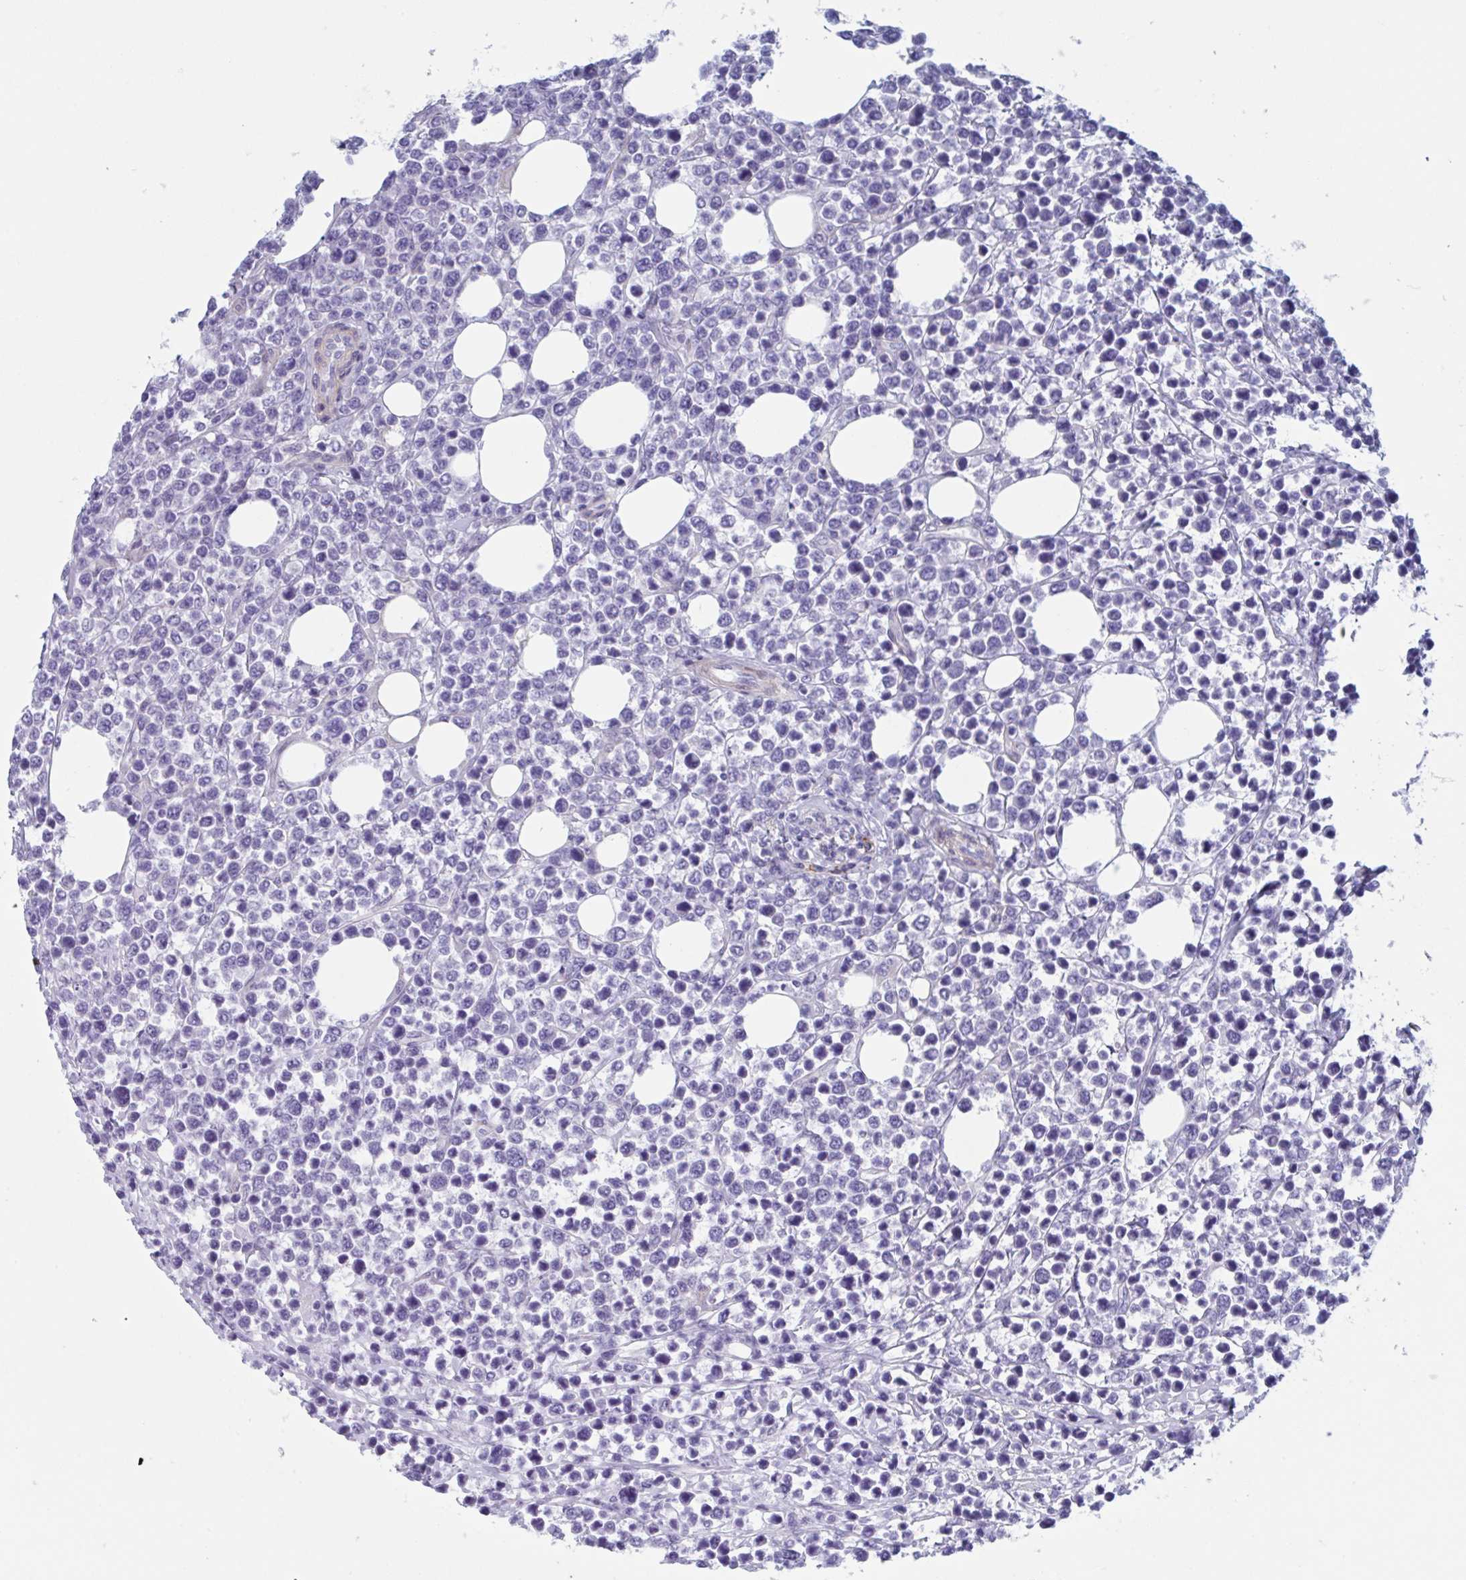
{"staining": {"intensity": "negative", "quantity": "none", "location": "none"}, "tissue": "lymphoma", "cell_type": "Tumor cells", "image_type": "cancer", "snomed": [{"axis": "morphology", "description": "Malignant lymphoma, non-Hodgkin's type, High grade"}, {"axis": "topography", "description": "Soft tissue"}], "caption": "IHC histopathology image of malignant lymphoma, non-Hodgkin's type (high-grade) stained for a protein (brown), which reveals no staining in tumor cells.", "gene": "LPIN3", "patient": {"sex": "female", "age": 56}}